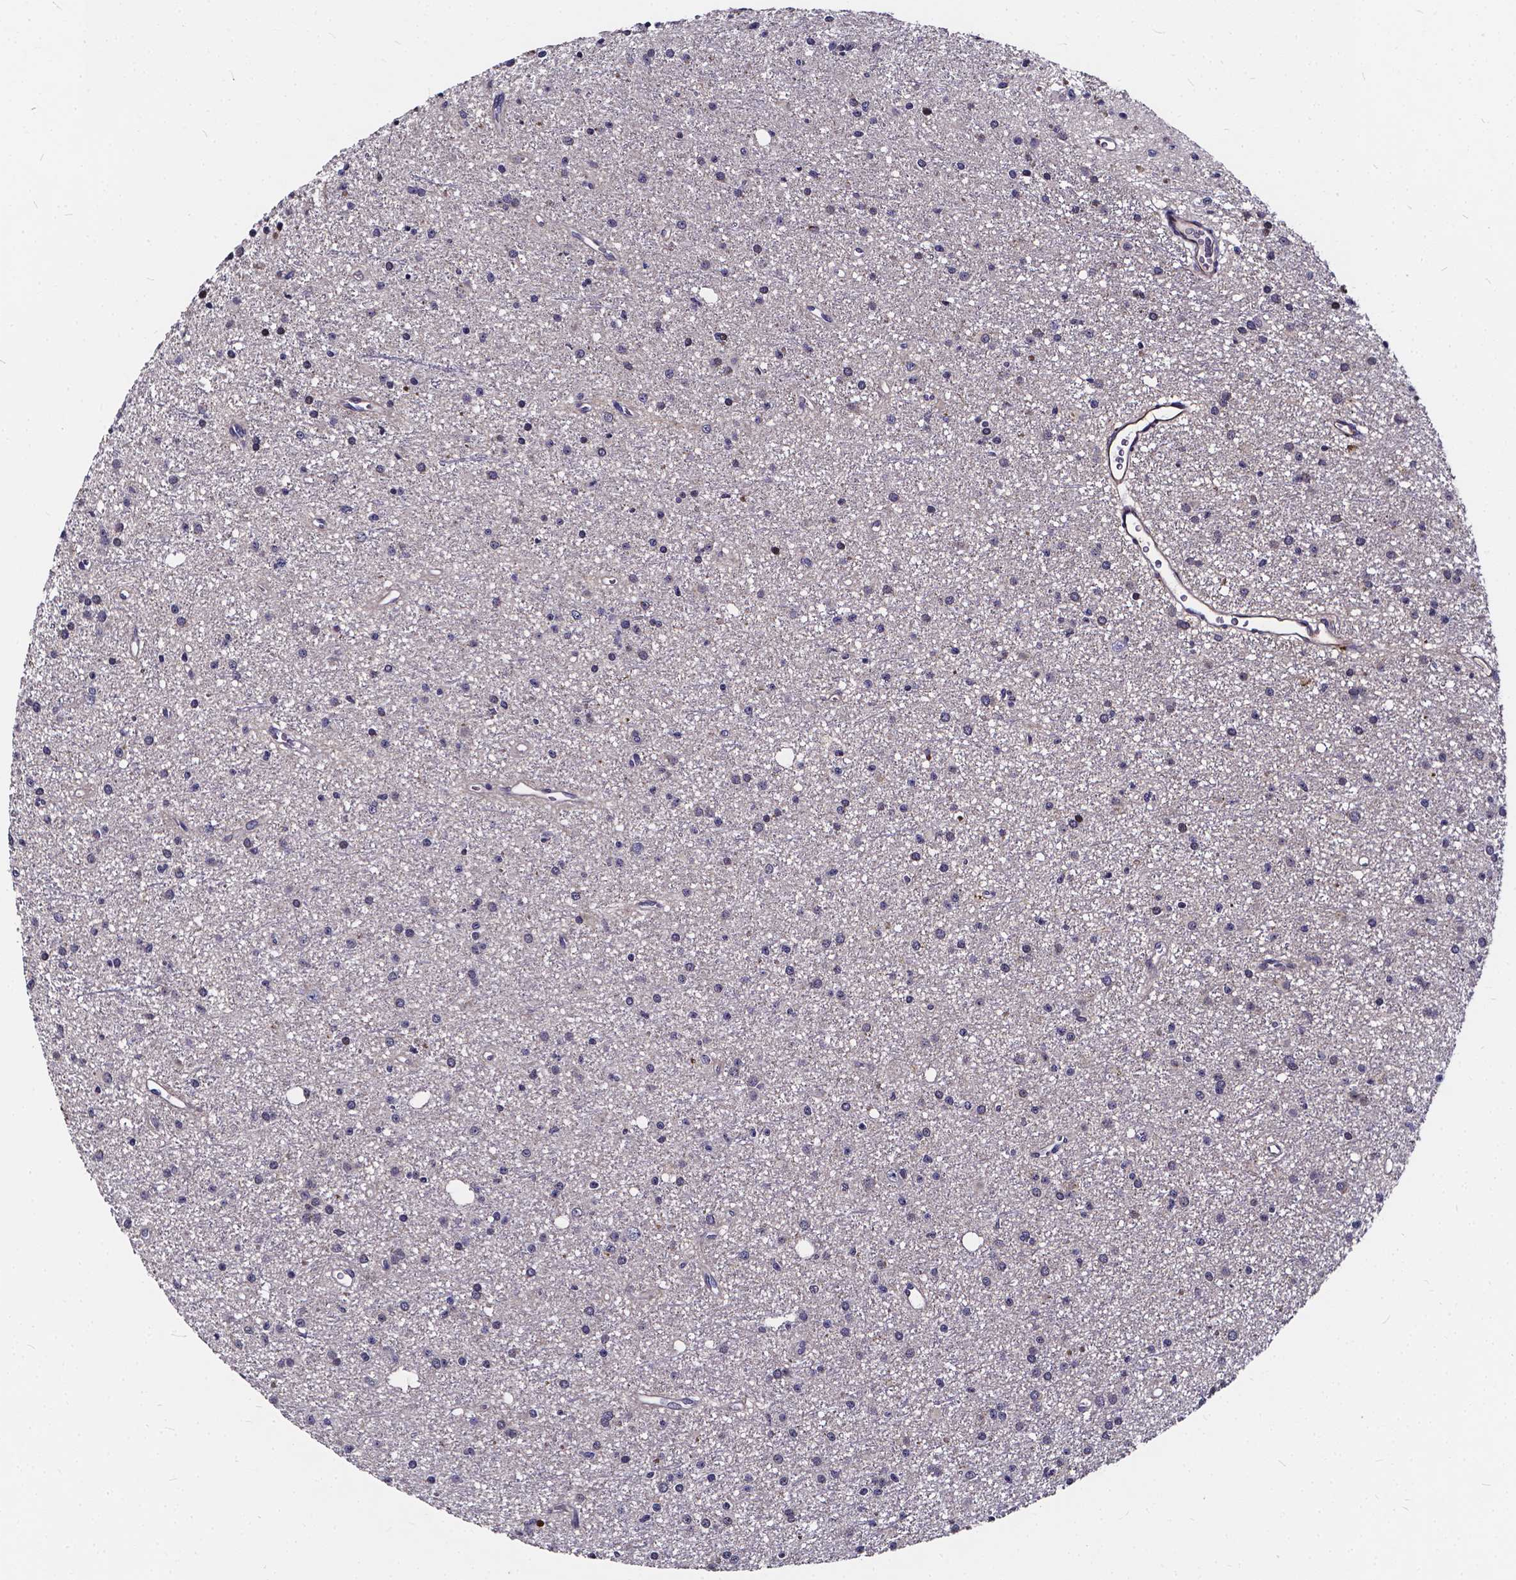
{"staining": {"intensity": "negative", "quantity": "none", "location": "none"}, "tissue": "glioma", "cell_type": "Tumor cells", "image_type": "cancer", "snomed": [{"axis": "morphology", "description": "Glioma, malignant, Low grade"}, {"axis": "topography", "description": "Brain"}], "caption": "Immunohistochemistry (IHC) histopathology image of glioma stained for a protein (brown), which exhibits no positivity in tumor cells.", "gene": "SOWAHA", "patient": {"sex": "male", "age": 27}}